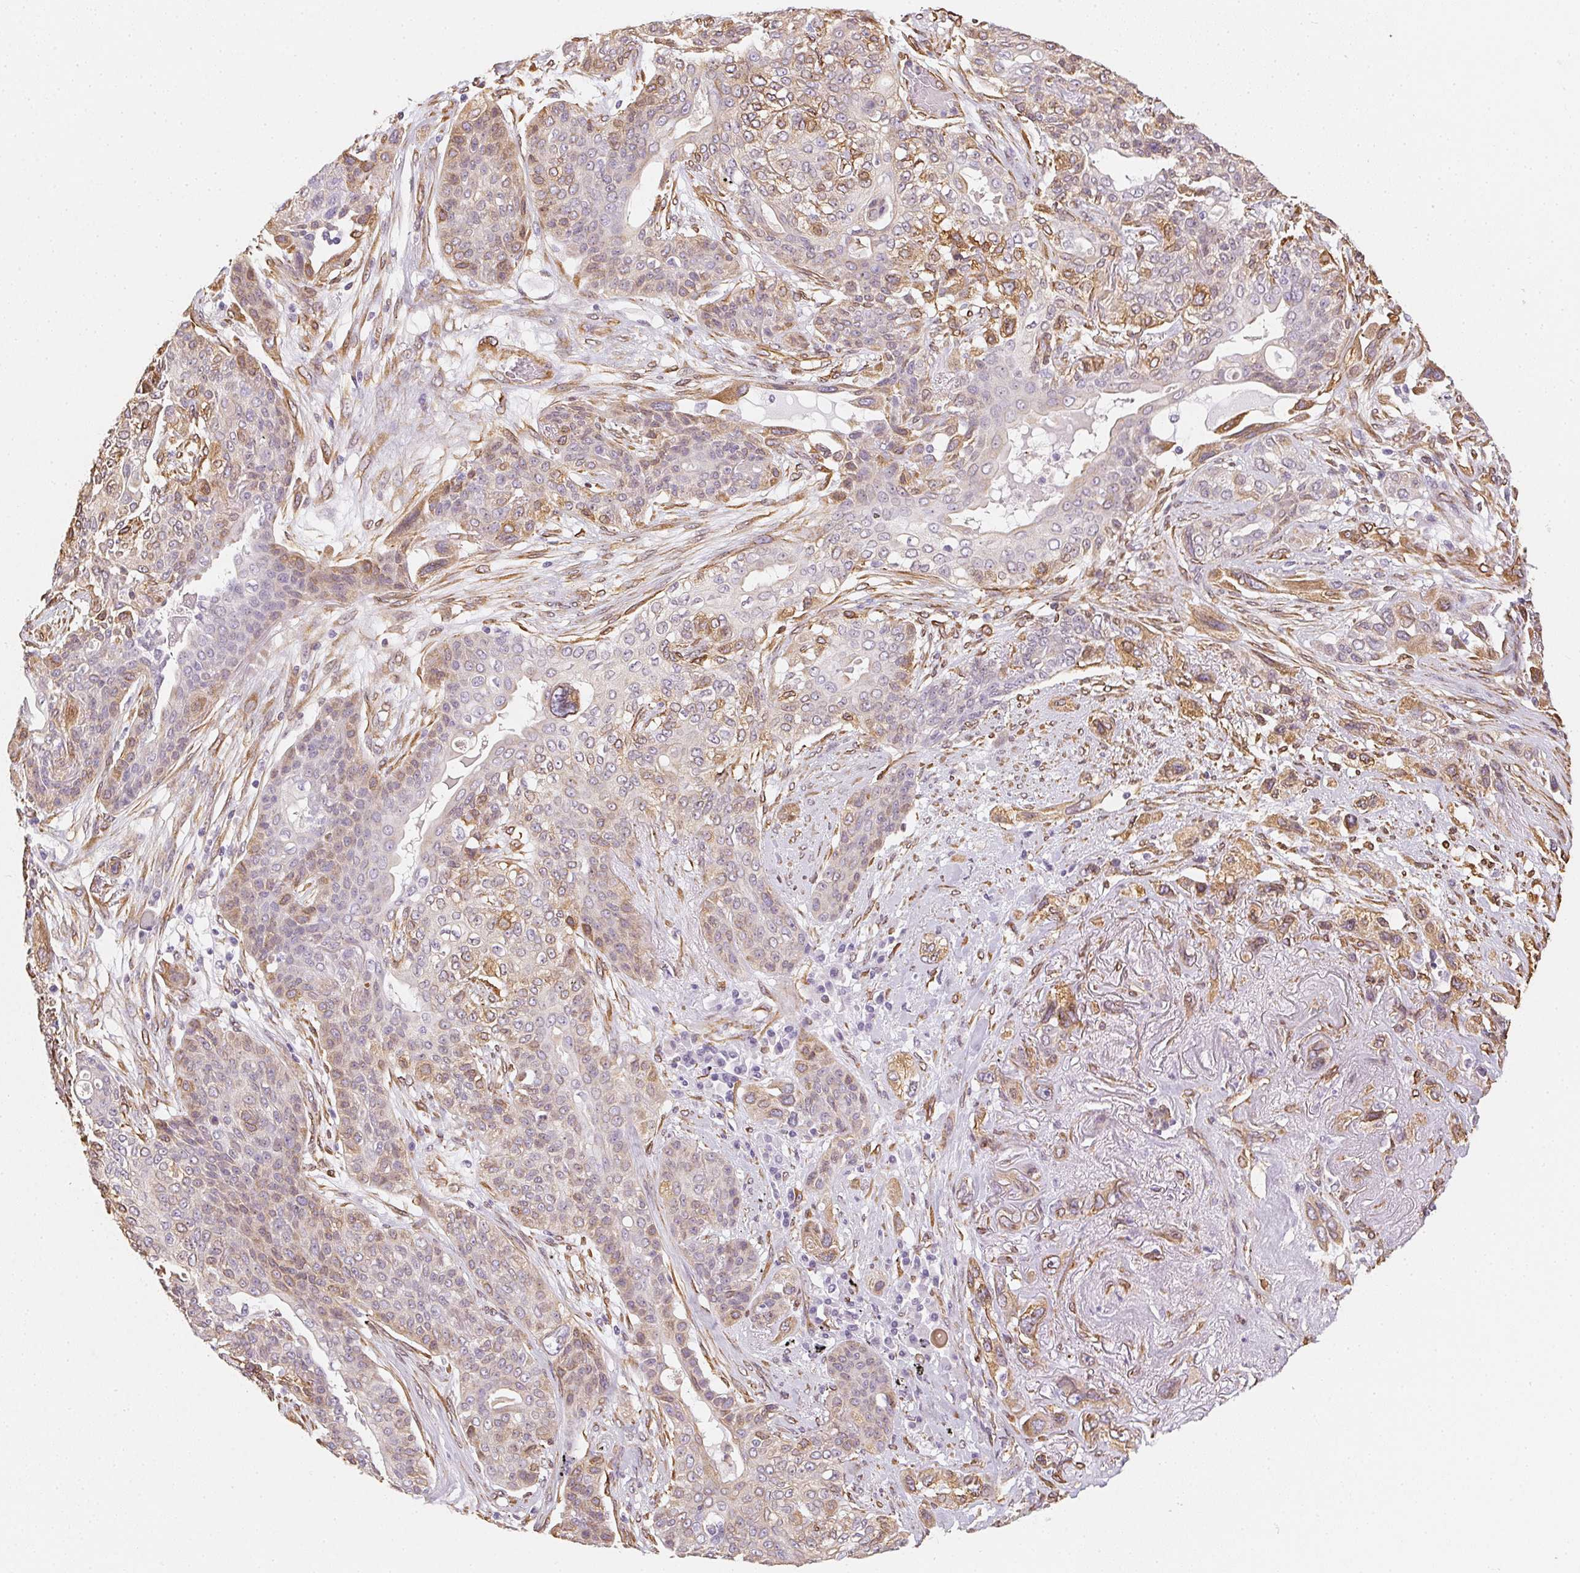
{"staining": {"intensity": "moderate", "quantity": "<25%", "location": "cytoplasmic/membranous"}, "tissue": "lung cancer", "cell_type": "Tumor cells", "image_type": "cancer", "snomed": [{"axis": "morphology", "description": "Squamous cell carcinoma, NOS"}, {"axis": "topography", "description": "Lung"}], "caption": "Immunohistochemistry micrograph of lung cancer stained for a protein (brown), which demonstrates low levels of moderate cytoplasmic/membranous staining in approximately <25% of tumor cells.", "gene": "RSBN1", "patient": {"sex": "female", "age": 70}}